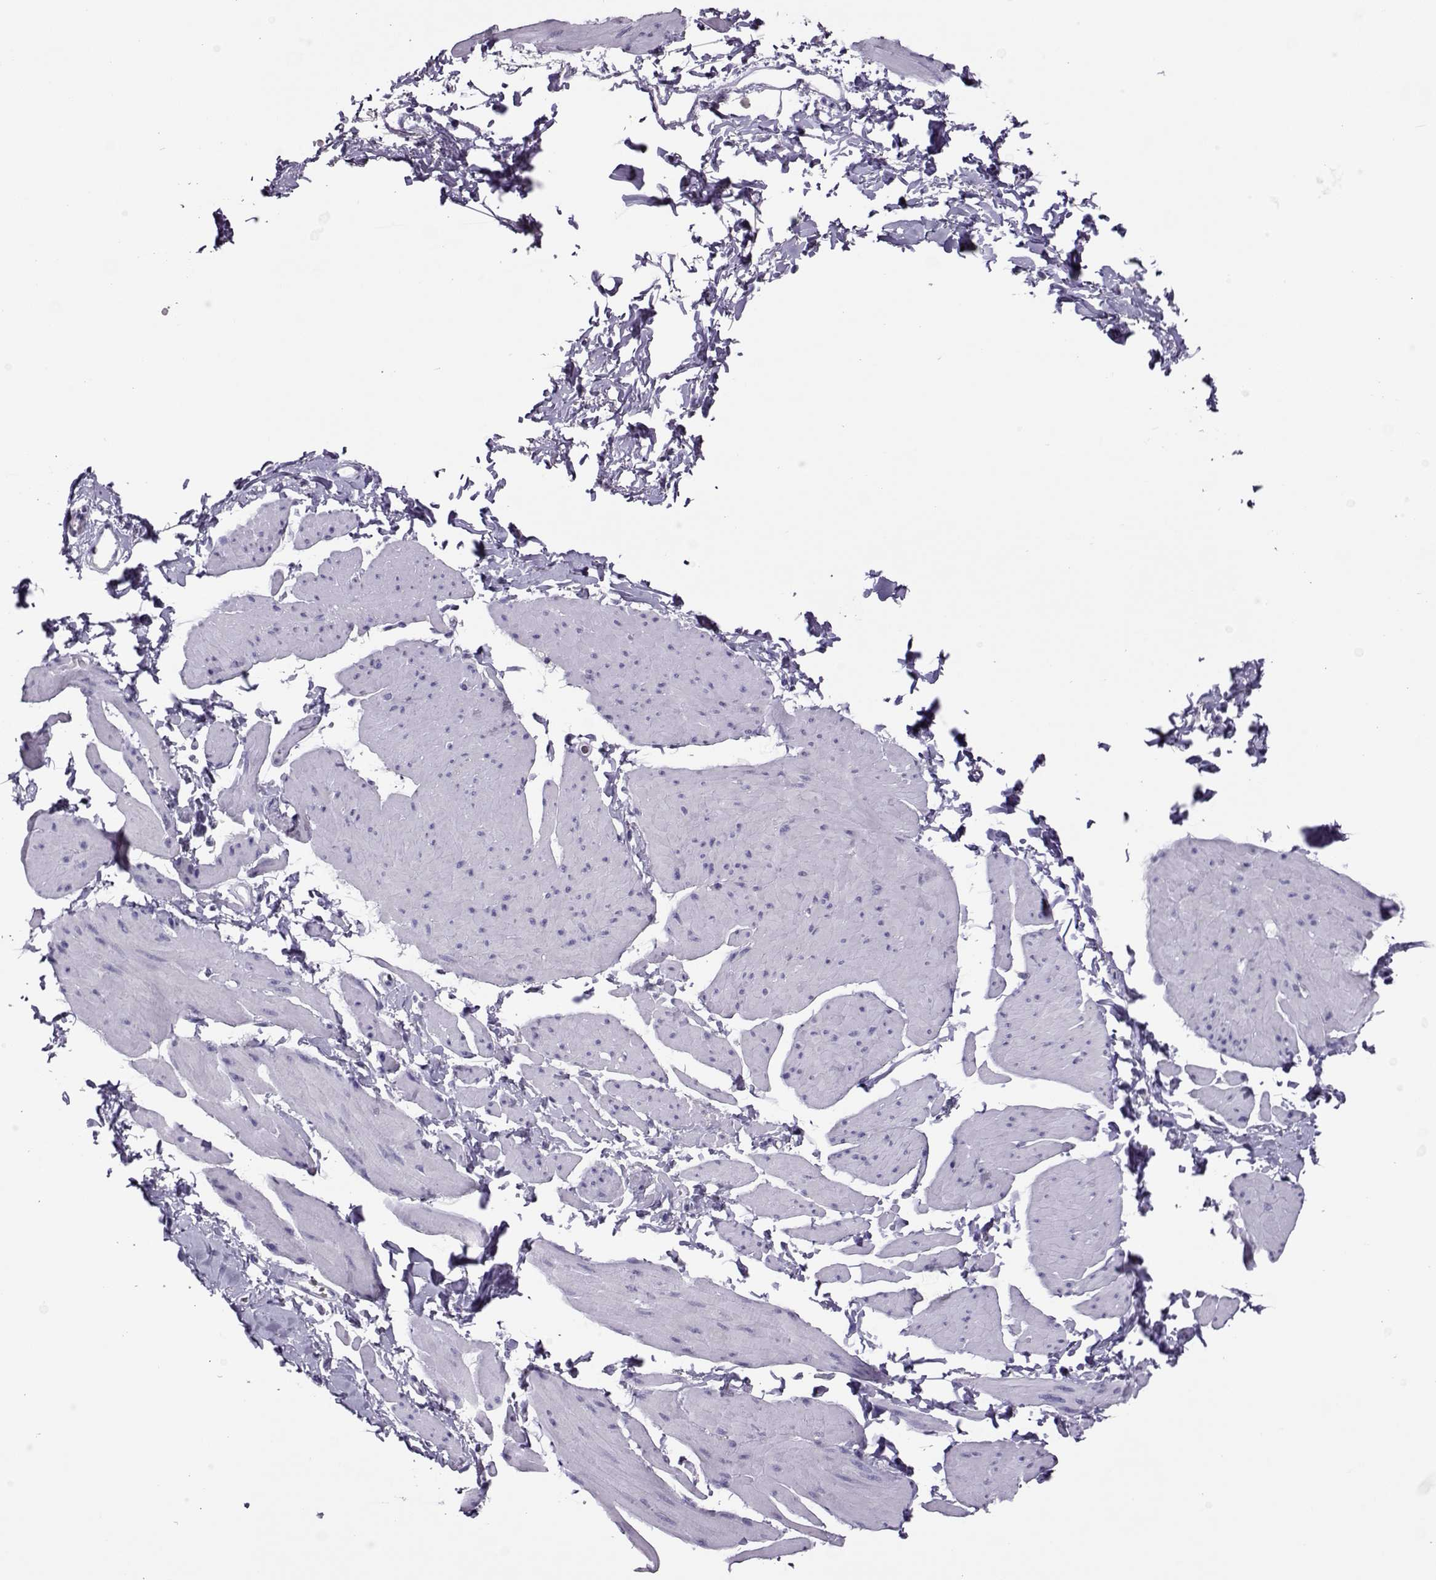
{"staining": {"intensity": "negative", "quantity": "none", "location": "none"}, "tissue": "smooth muscle", "cell_type": "Smooth muscle cells", "image_type": "normal", "snomed": [{"axis": "morphology", "description": "Normal tissue, NOS"}, {"axis": "topography", "description": "Adipose tissue"}, {"axis": "topography", "description": "Smooth muscle"}, {"axis": "topography", "description": "Peripheral nerve tissue"}], "caption": "The photomicrograph exhibits no significant positivity in smooth muscle cells of smooth muscle.", "gene": "LINGO1", "patient": {"sex": "male", "age": 83}}